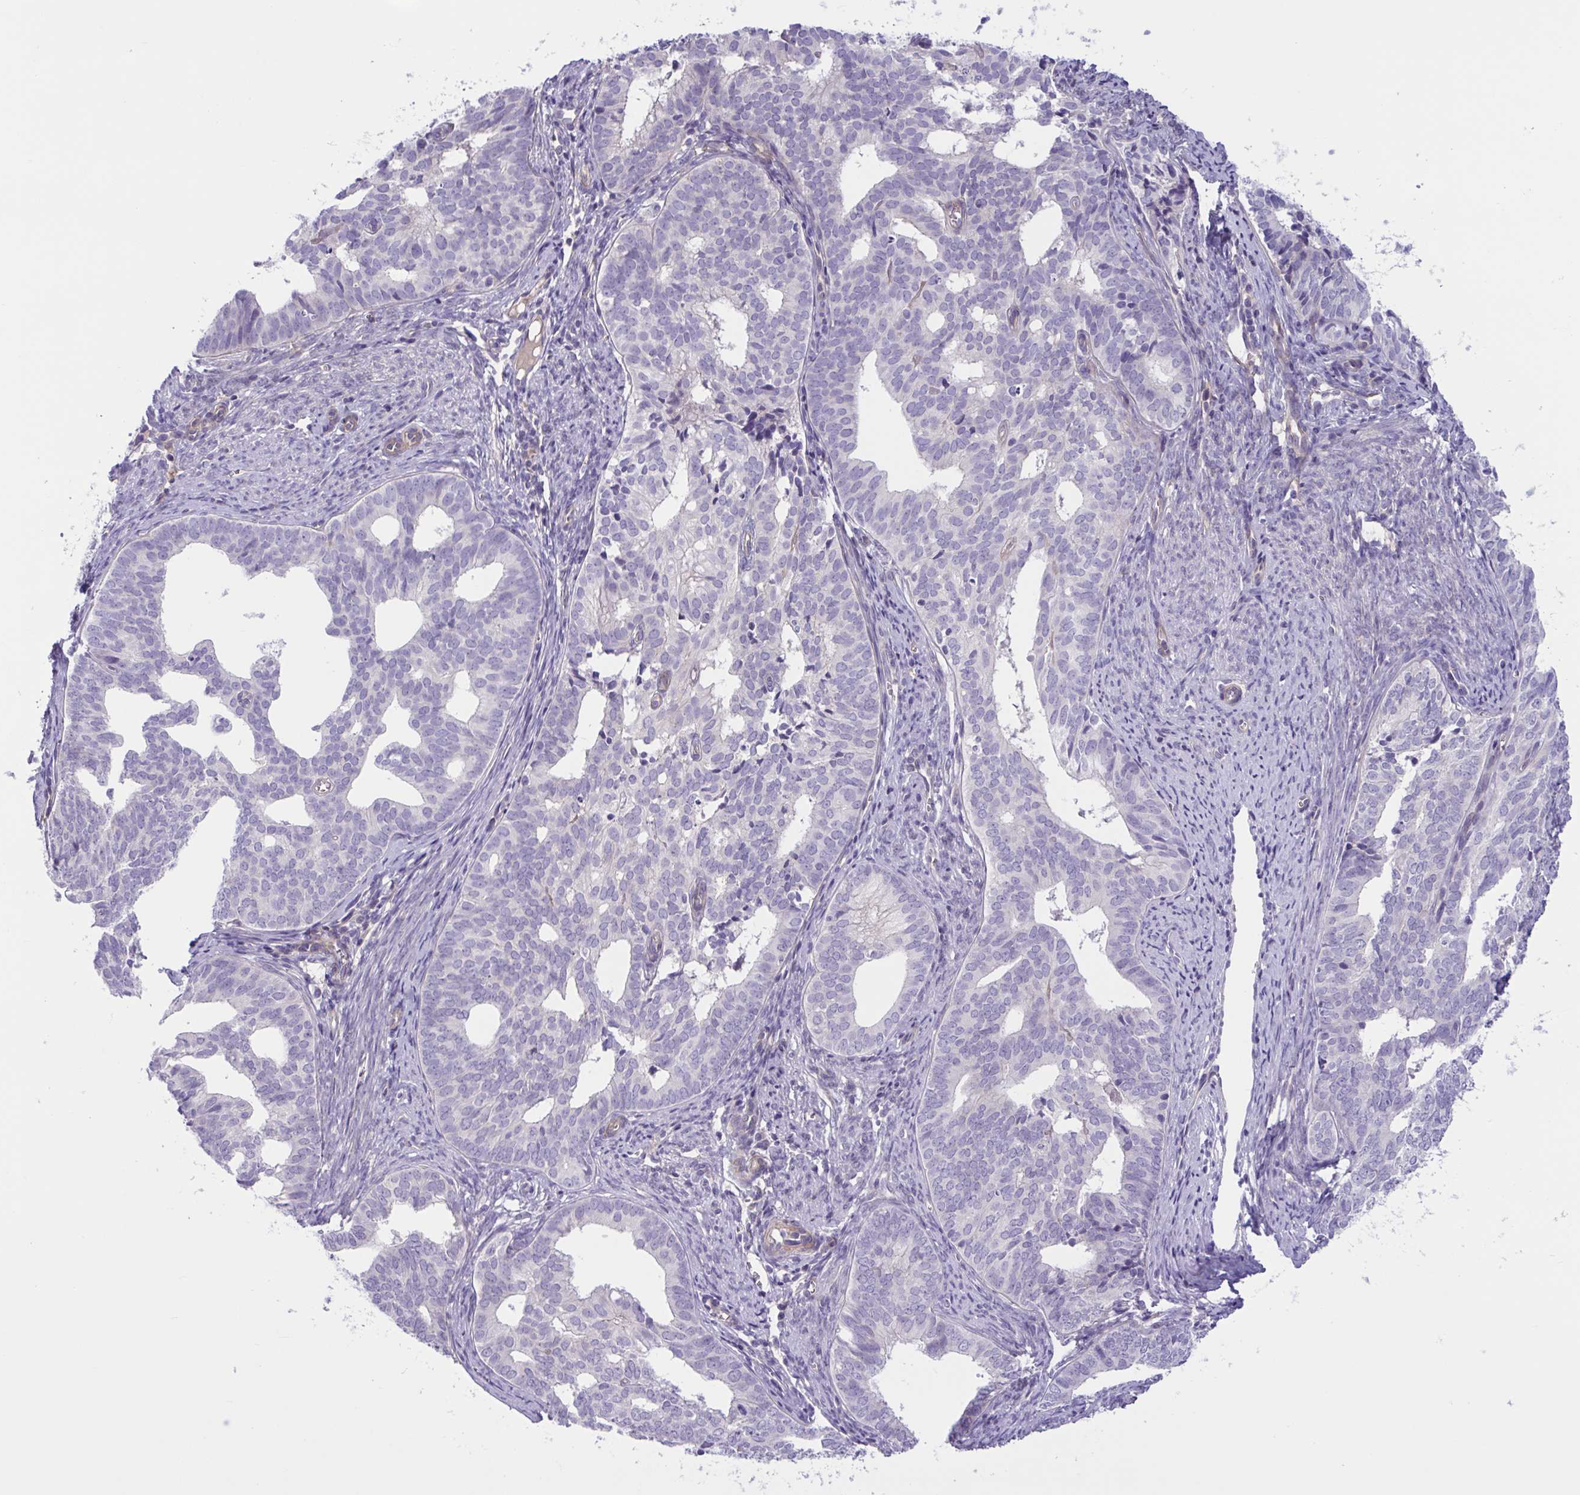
{"staining": {"intensity": "negative", "quantity": "none", "location": "none"}, "tissue": "endometrial cancer", "cell_type": "Tumor cells", "image_type": "cancer", "snomed": [{"axis": "morphology", "description": "Adenocarcinoma, NOS"}, {"axis": "topography", "description": "Endometrium"}], "caption": "Adenocarcinoma (endometrial) stained for a protein using immunohistochemistry (IHC) shows no positivity tumor cells.", "gene": "TTC7B", "patient": {"sex": "female", "age": 75}}